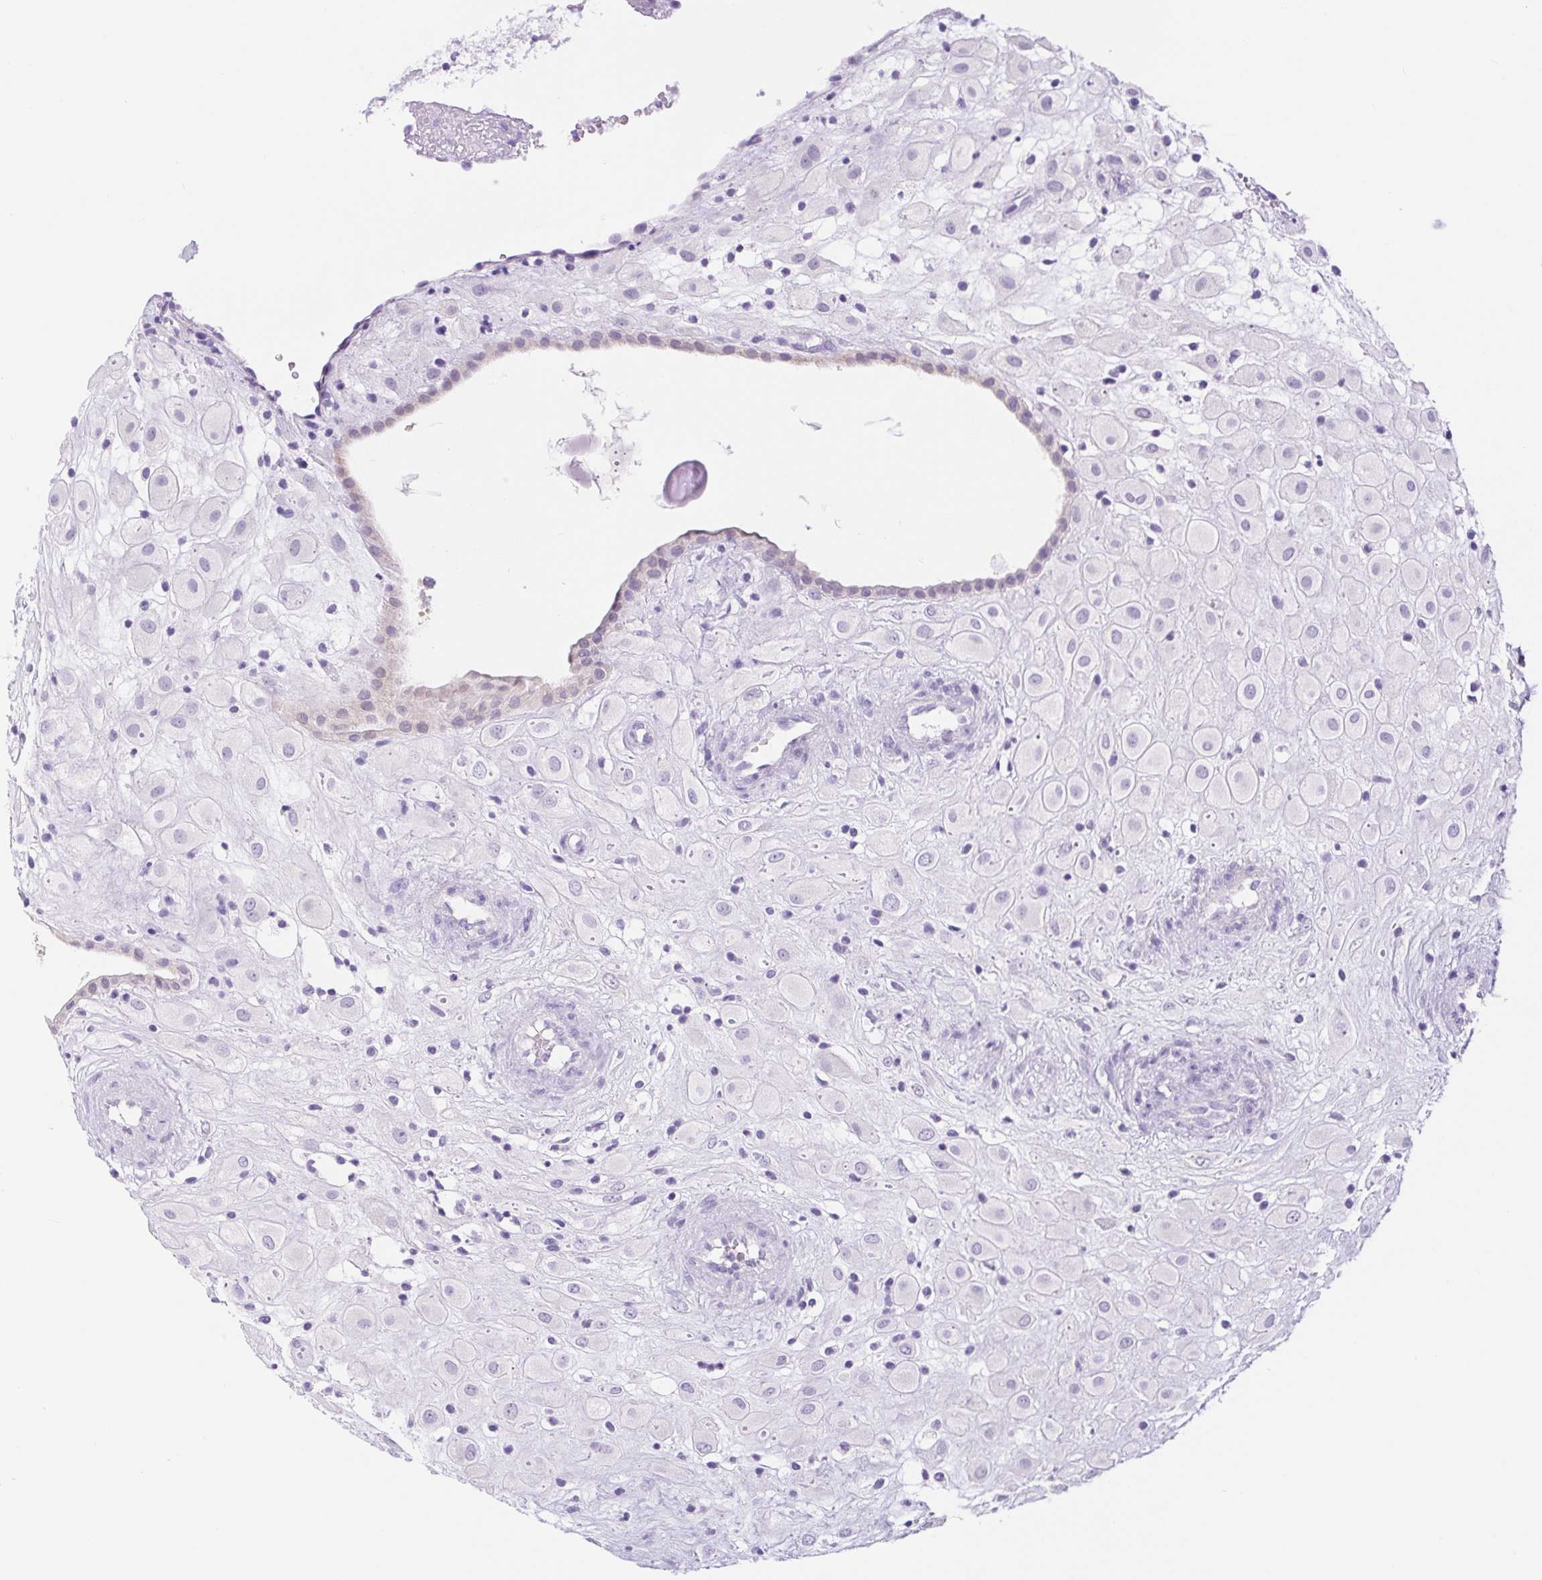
{"staining": {"intensity": "negative", "quantity": "none", "location": "none"}, "tissue": "placenta", "cell_type": "Decidual cells", "image_type": "normal", "snomed": [{"axis": "morphology", "description": "Normal tissue, NOS"}, {"axis": "topography", "description": "Placenta"}], "caption": "Human placenta stained for a protein using IHC displays no positivity in decidual cells.", "gene": "DYNC2LI1", "patient": {"sex": "female", "age": 24}}